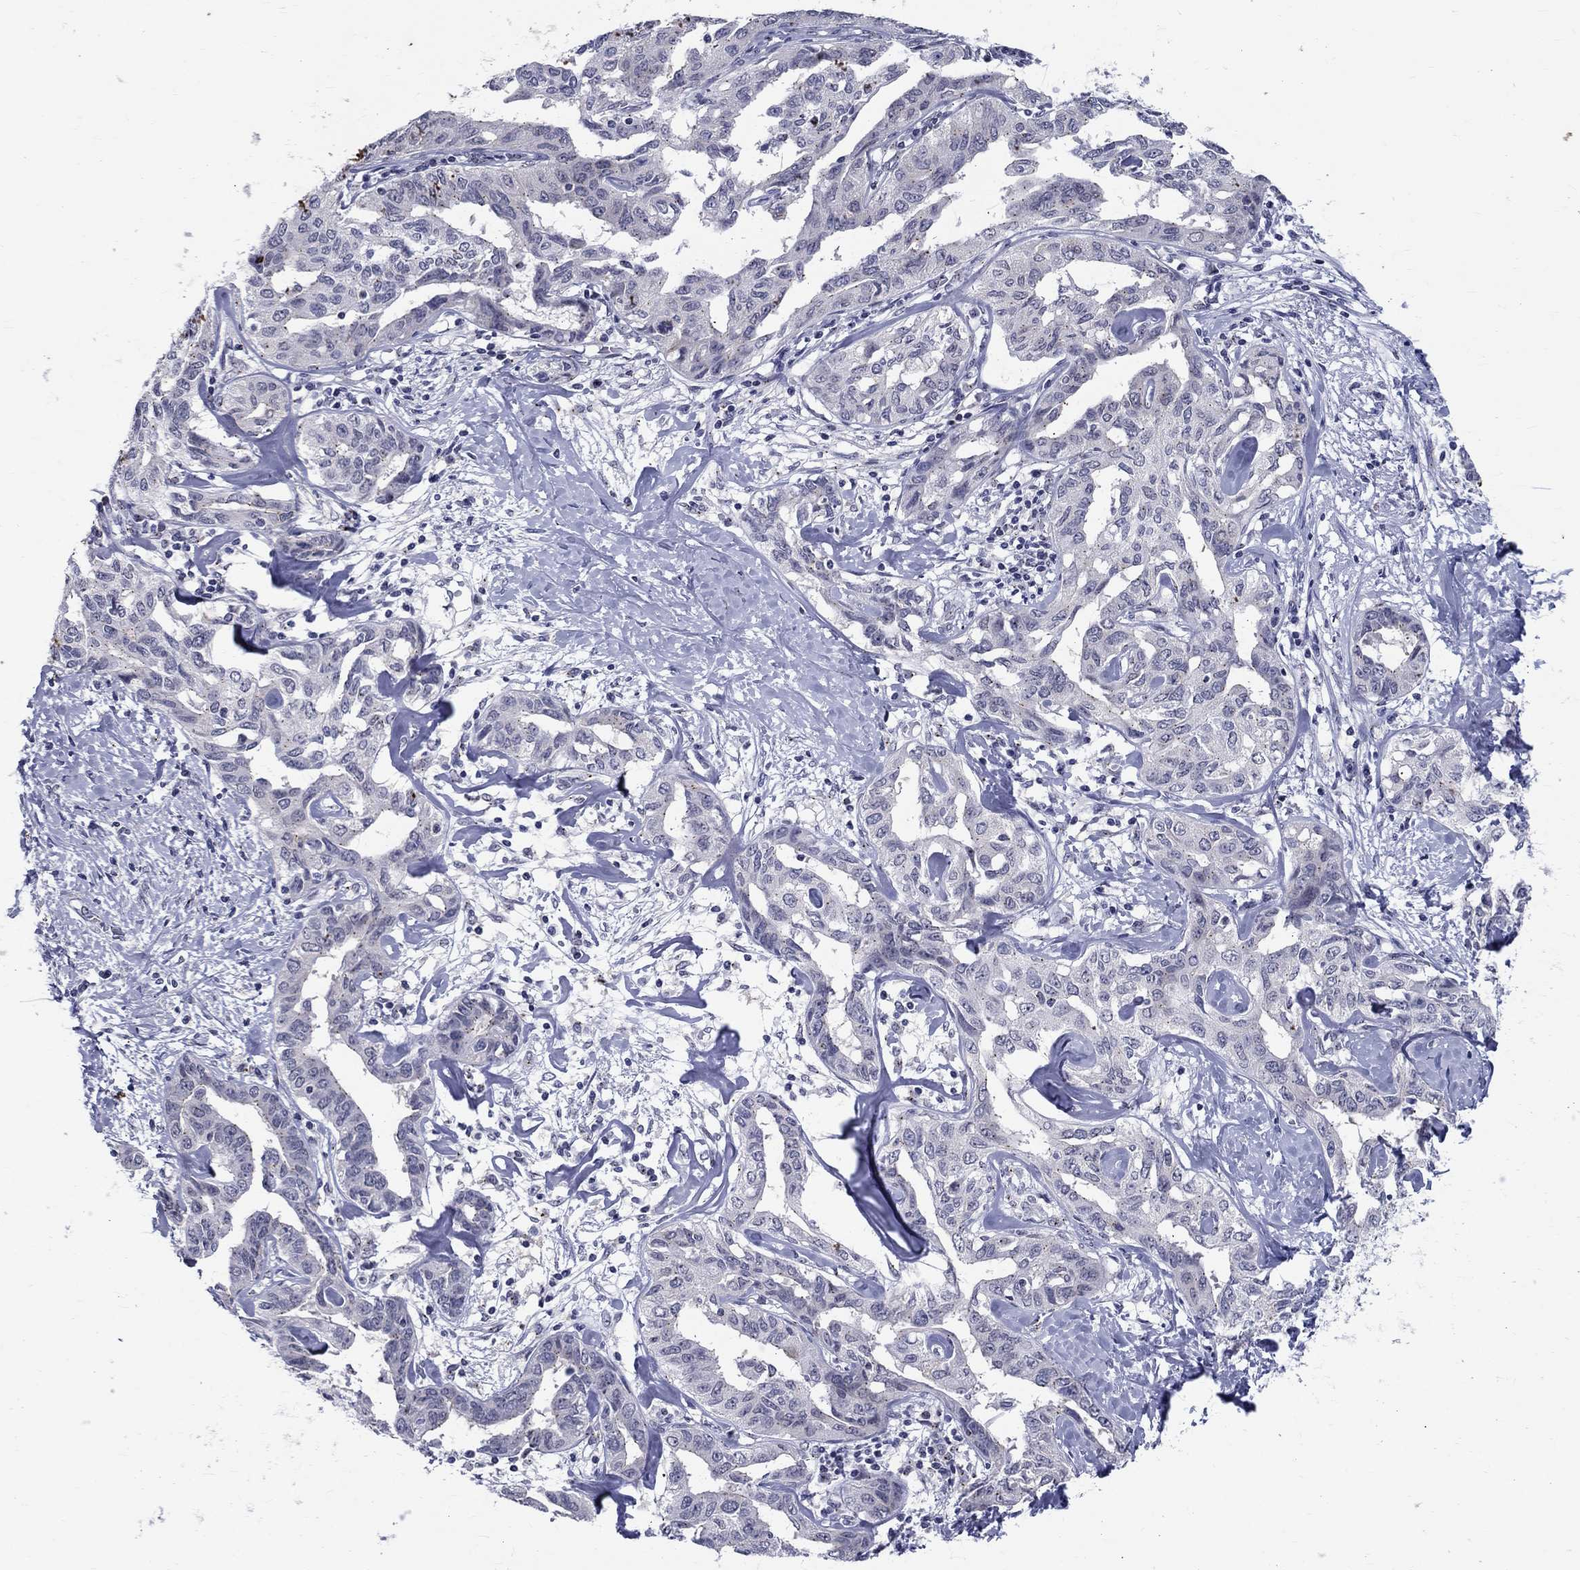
{"staining": {"intensity": "negative", "quantity": "none", "location": "none"}, "tissue": "liver cancer", "cell_type": "Tumor cells", "image_type": "cancer", "snomed": [{"axis": "morphology", "description": "Cholangiocarcinoma"}, {"axis": "topography", "description": "Liver"}], "caption": "Tumor cells are negative for brown protein staining in cholangiocarcinoma (liver).", "gene": "CEP43", "patient": {"sex": "male", "age": 59}}